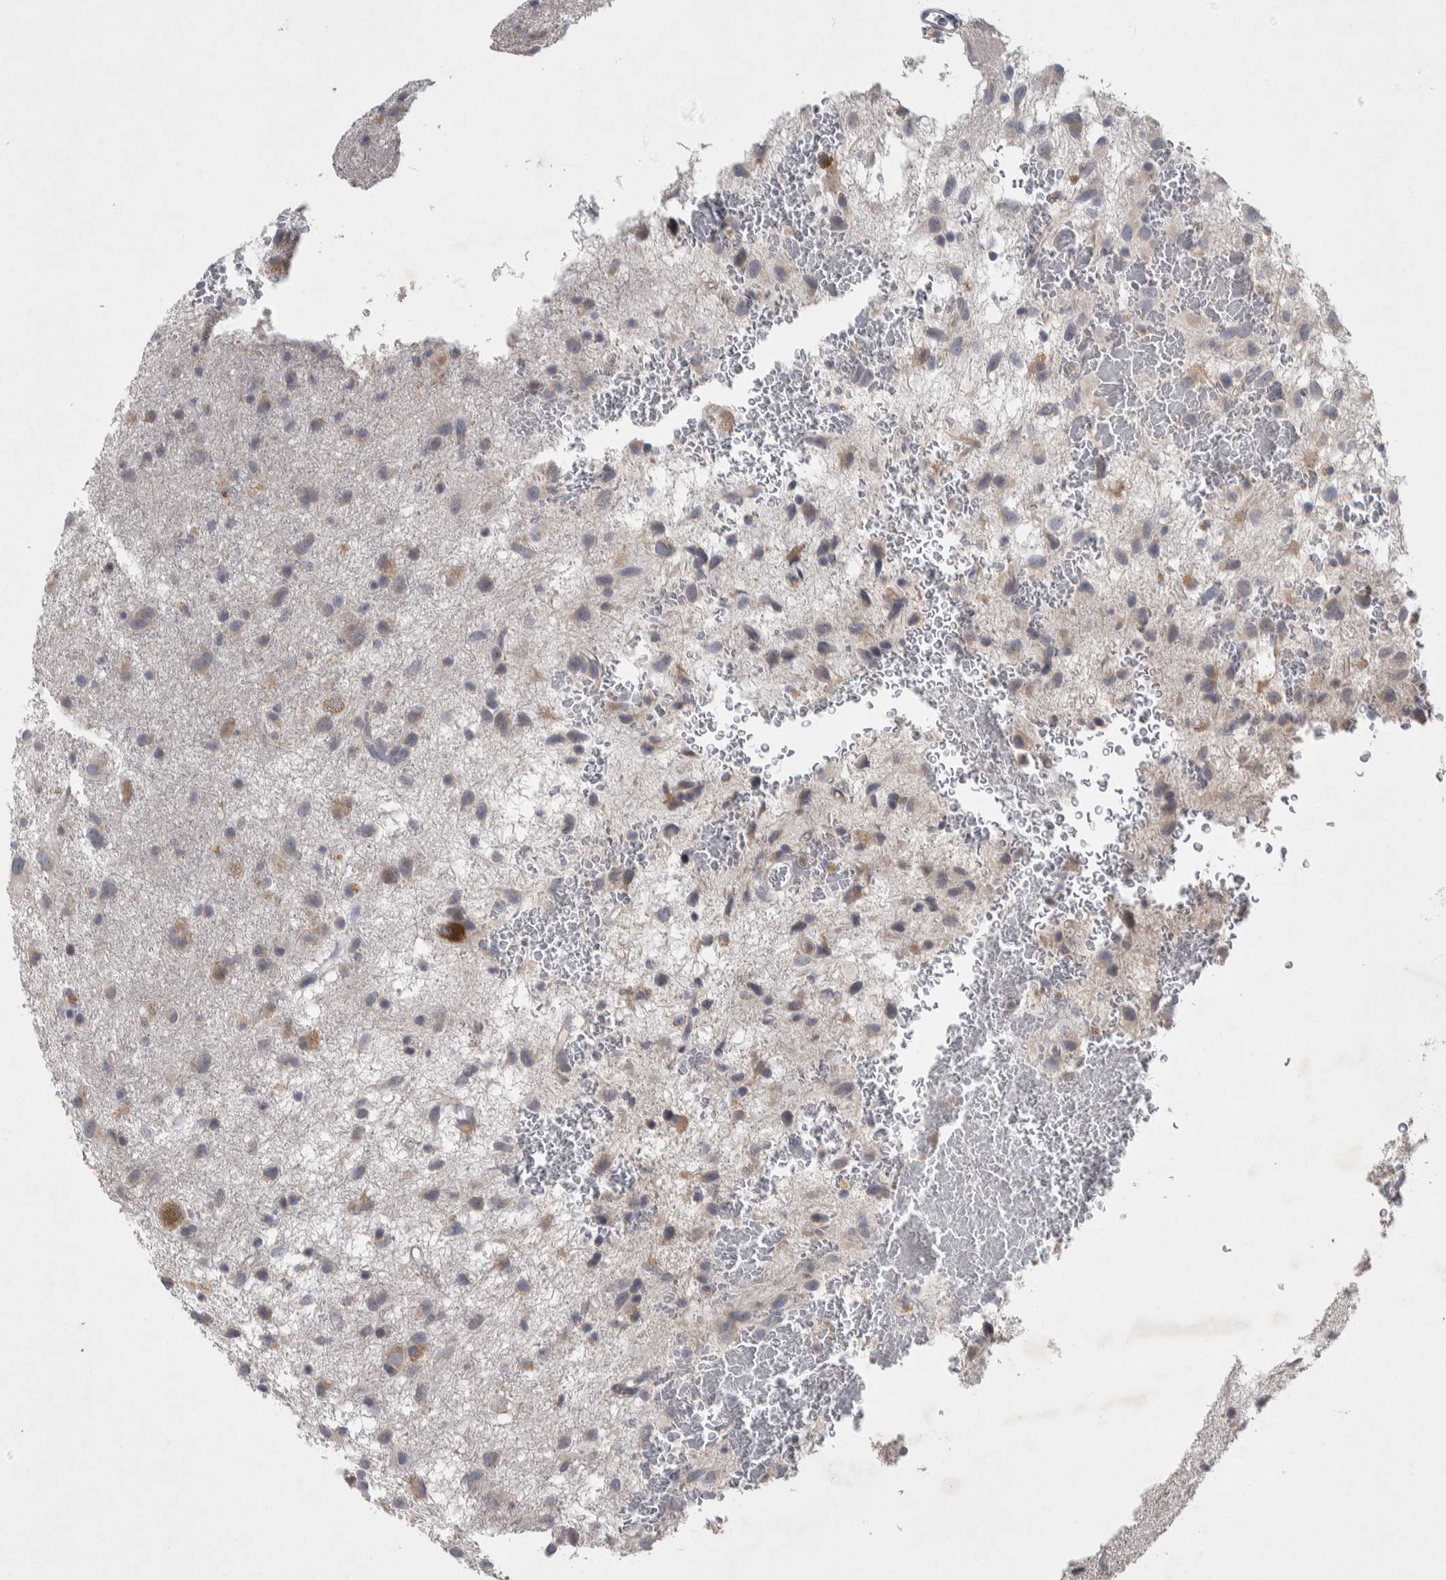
{"staining": {"intensity": "weak", "quantity": "25%-75%", "location": "cytoplasmic/membranous"}, "tissue": "glioma", "cell_type": "Tumor cells", "image_type": "cancer", "snomed": [{"axis": "morphology", "description": "Glioma, malignant, Low grade"}, {"axis": "topography", "description": "Brain"}], "caption": "Protein staining of malignant glioma (low-grade) tissue displays weak cytoplasmic/membranous positivity in about 25%-75% of tumor cells.", "gene": "SRP68", "patient": {"sex": "male", "age": 77}}